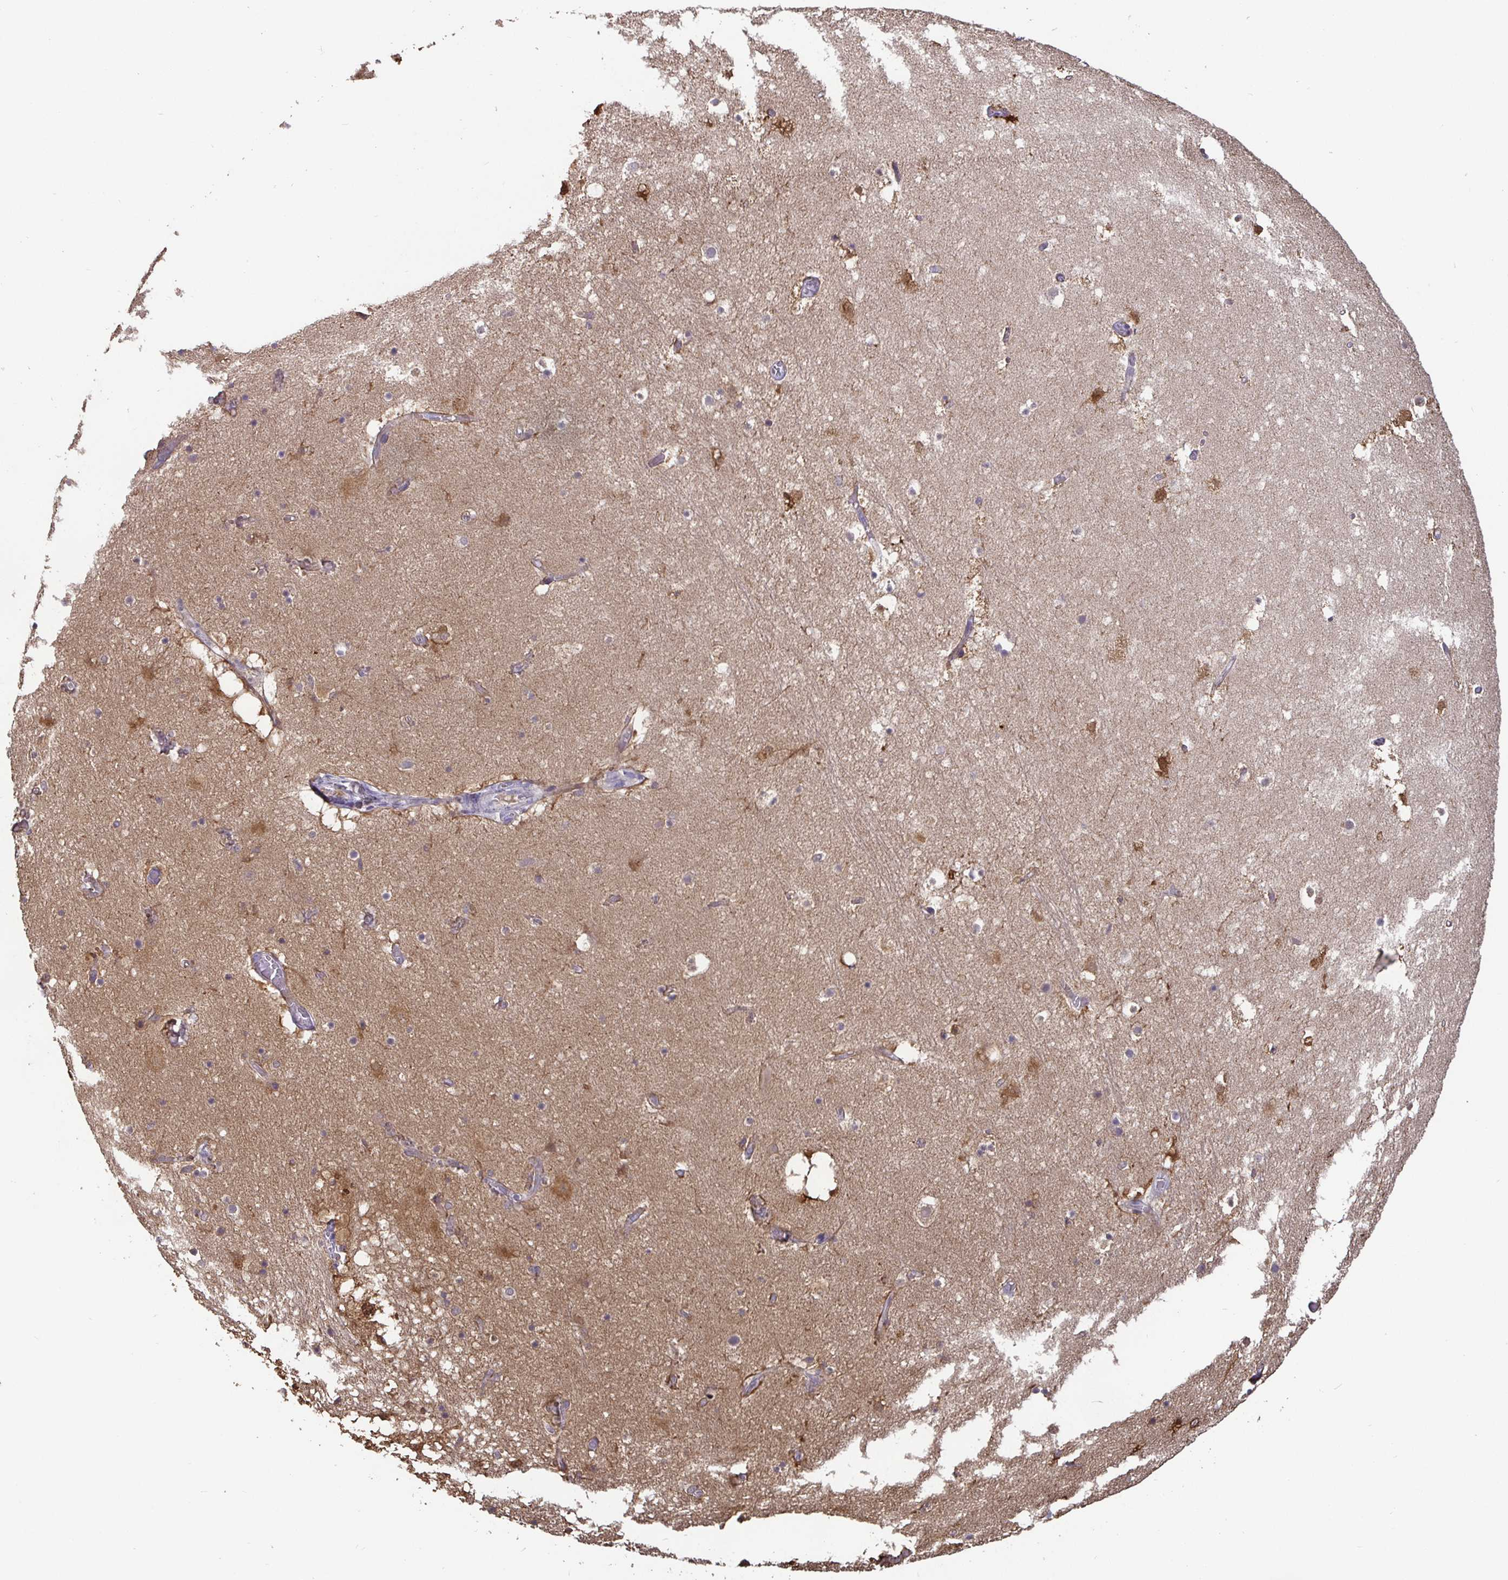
{"staining": {"intensity": "strong", "quantity": "<25%", "location": "cytoplasmic/membranous"}, "tissue": "hippocampus", "cell_type": "Glial cells", "image_type": "normal", "snomed": [{"axis": "morphology", "description": "Normal tissue, NOS"}, {"axis": "topography", "description": "Hippocampus"}], "caption": "Unremarkable hippocampus was stained to show a protein in brown. There is medium levels of strong cytoplasmic/membranous expression in approximately <25% of glial cells.", "gene": "SHISA4", "patient": {"sex": "female", "age": 52}}